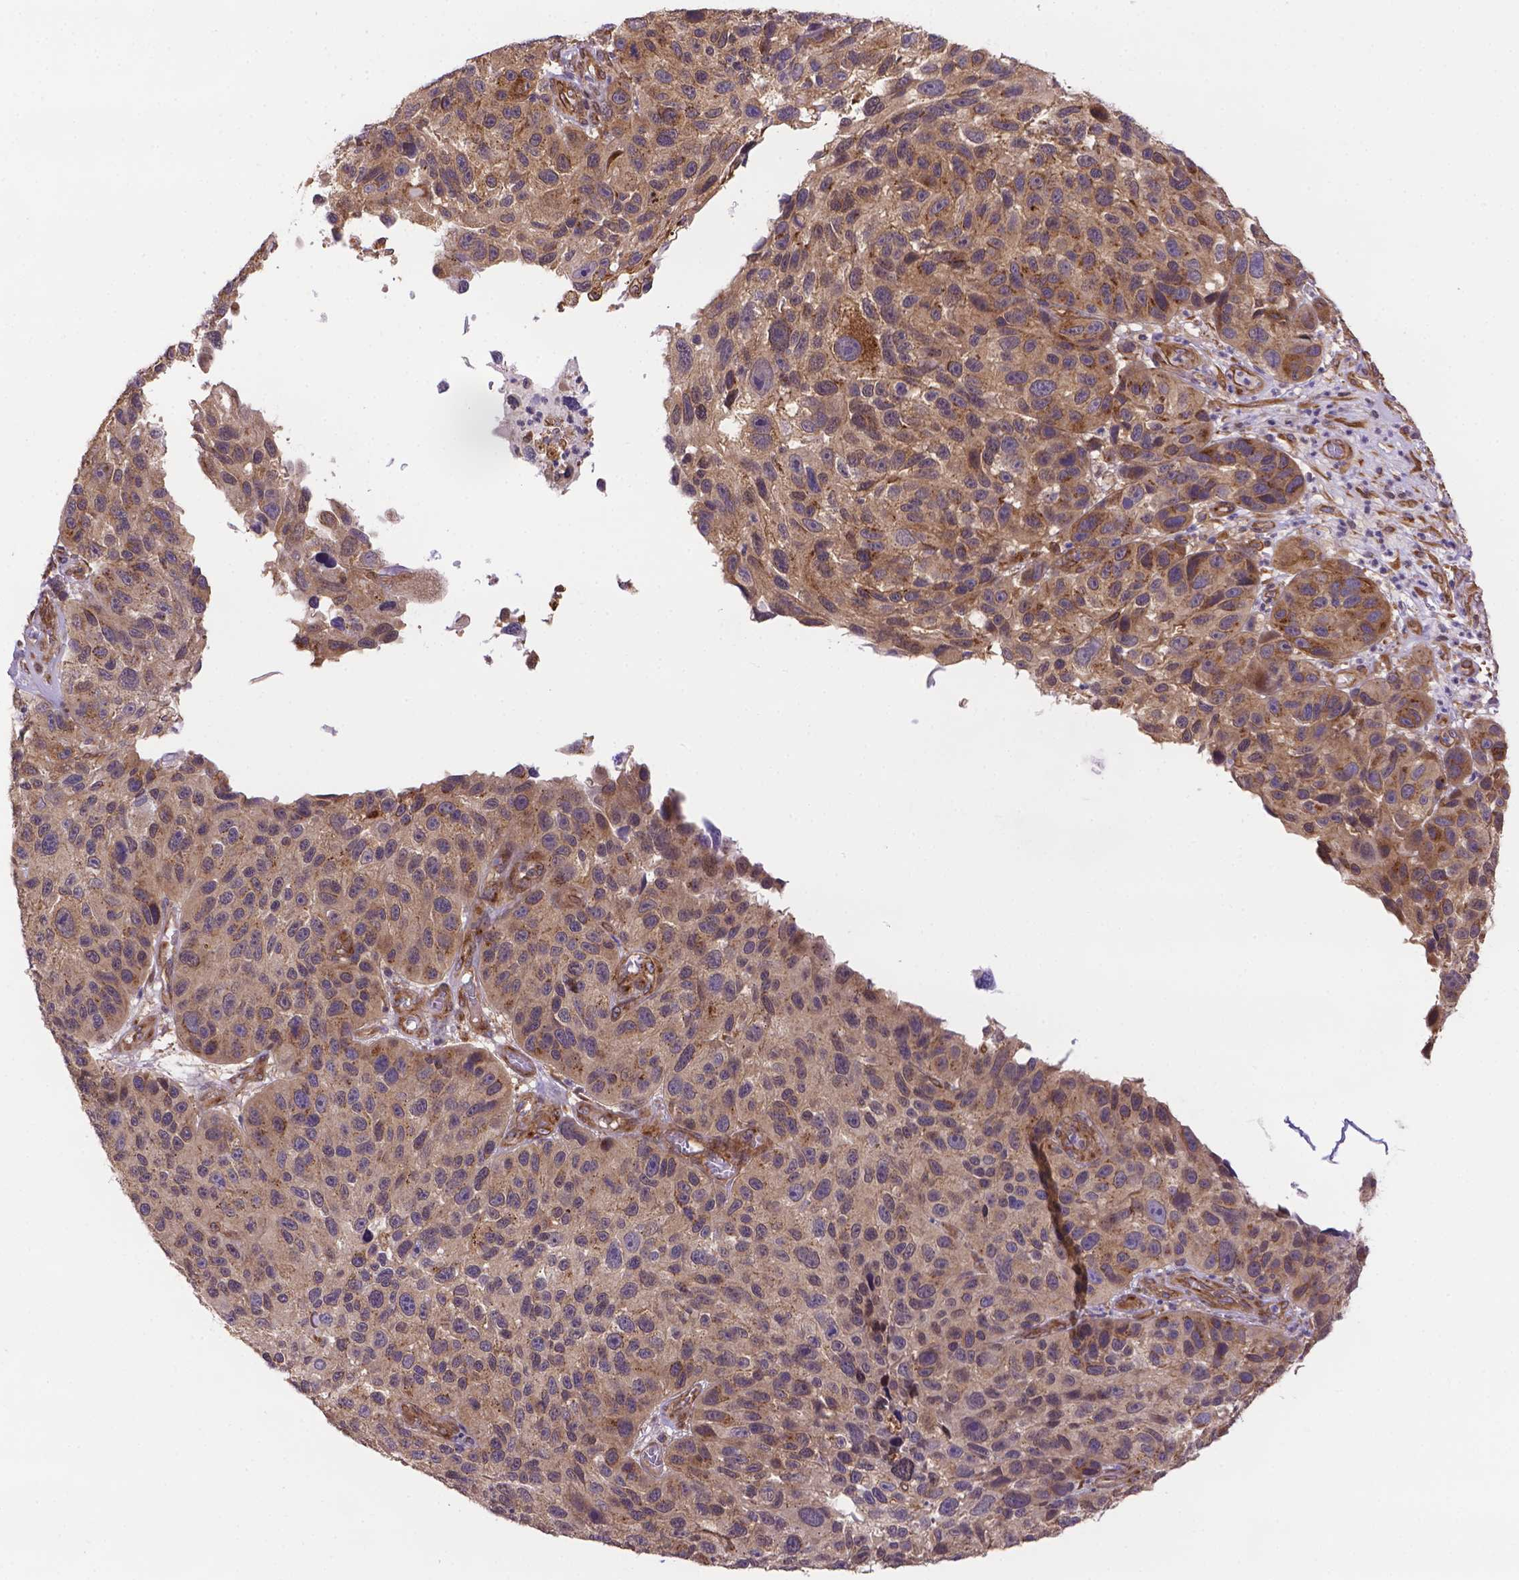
{"staining": {"intensity": "weak", "quantity": "25%-75%", "location": "cytoplasmic/membranous"}, "tissue": "melanoma", "cell_type": "Tumor cells", "image_type": "cancer", "snomed": [{"axis": "morphology", "description": "Malignant melanoma, NOS"}, {"axis": "topography", "description": "Skin"}], "caption": "Immunohistochemical staining of human melanoma shows low levels of weak cytoplasmic/membranous expression in about 25%-75% of tumor cells.", "gene": "YAP1", "patient": {"sex": "male", "age": 53}}